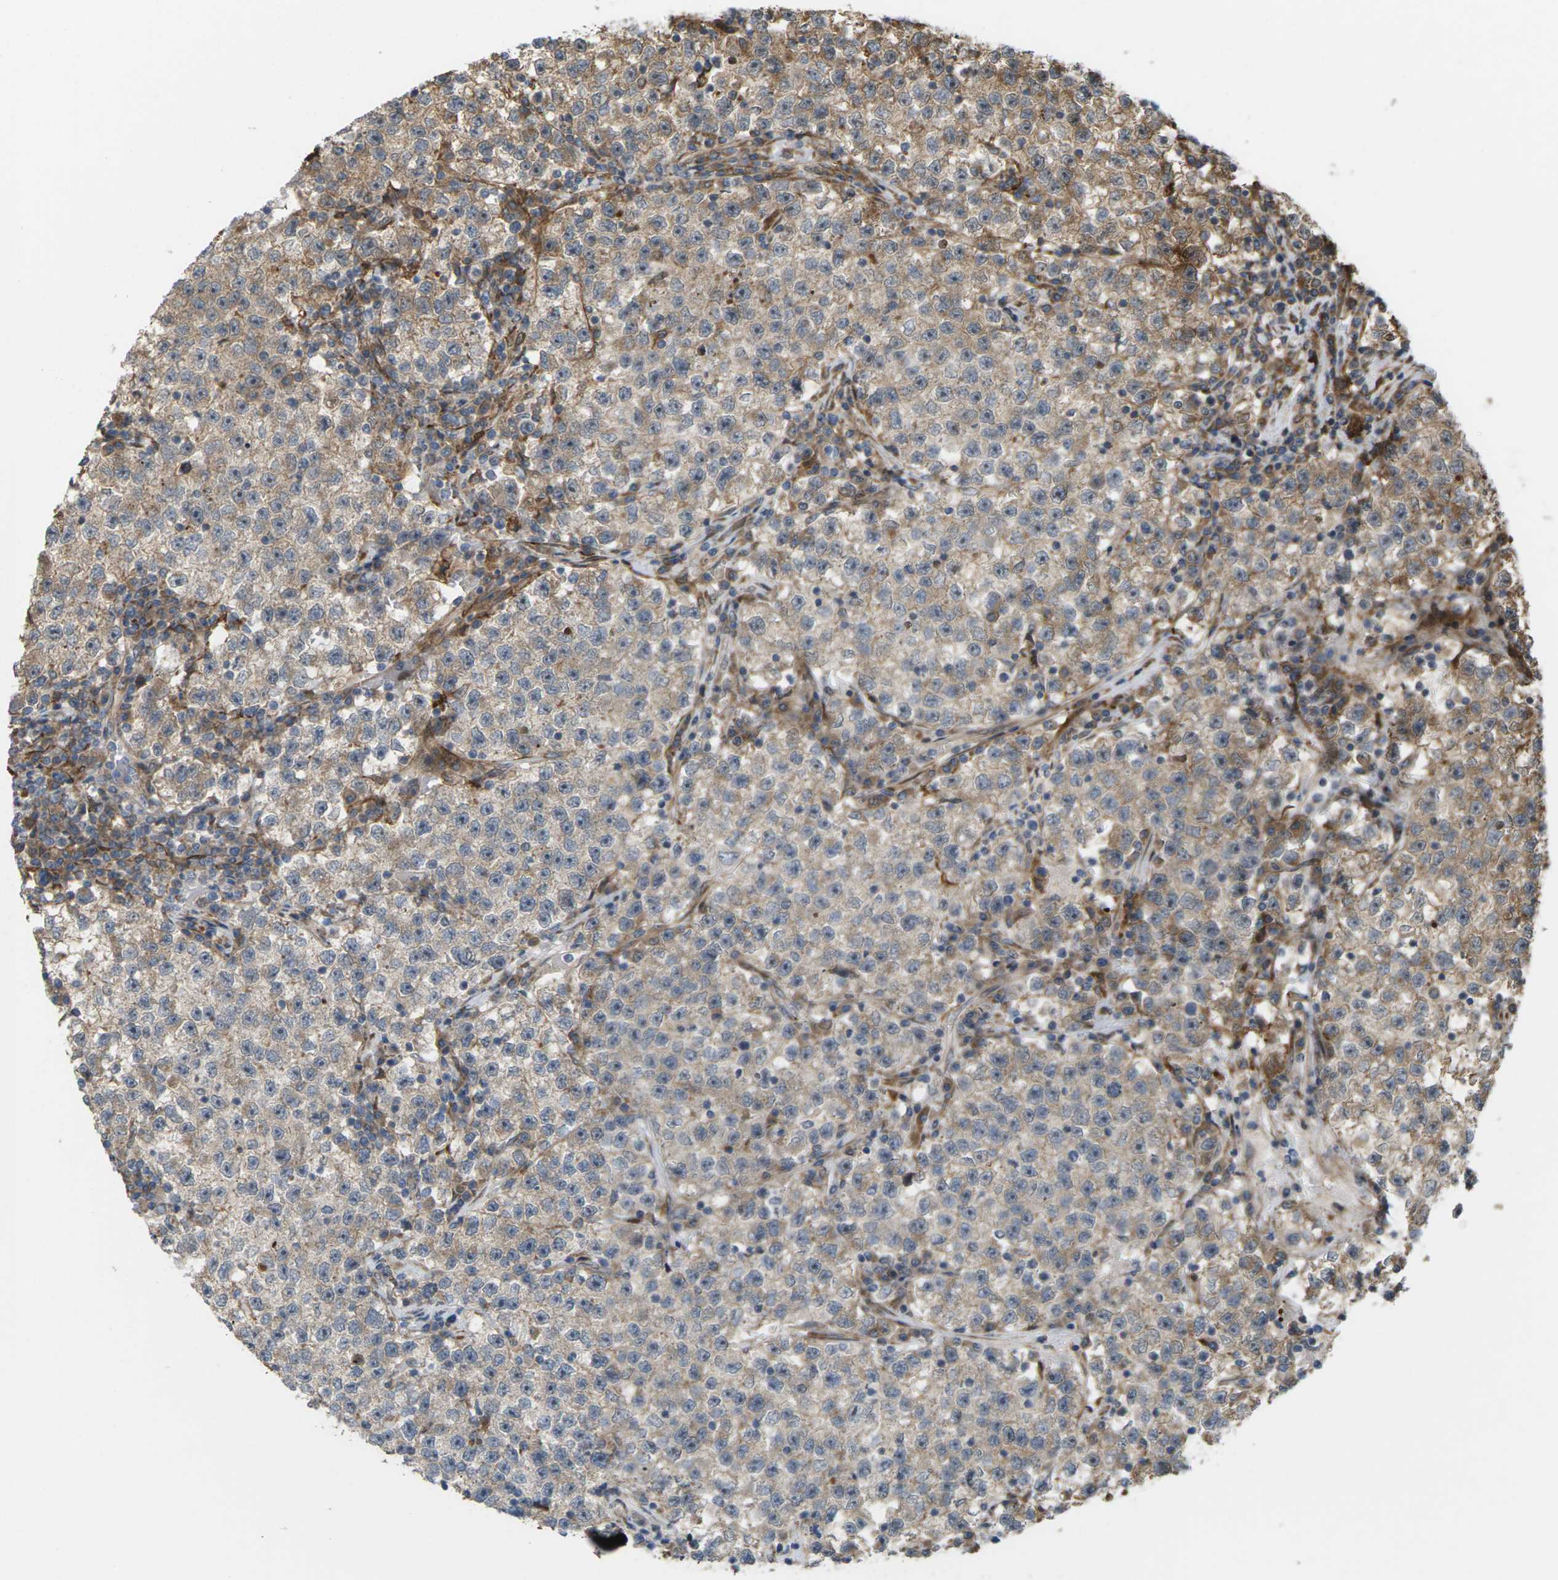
{"staining": {"intensity": "moderate", "quantity": "25%-75%", "location": "cytoplasmic/membranous"}, "tissue": "testis cancer", "cell_type": "Tumor cells", "image_type": "cancer", "snomed": [{"axis": "morphology", "description": "Seminoma, NOS"}, {"axis": "topography", "description": "Testis"}], "caption": "Protein expression analysis of human testis cancer reveals moderate cytoplasmic/membranous staining in approximately 25%-75% of tumor cells. (Brightfield microscopy of DAB IHC at high magnification).", "gene": "ROBO1", "patient": {"sex": "male", "age": 22}}